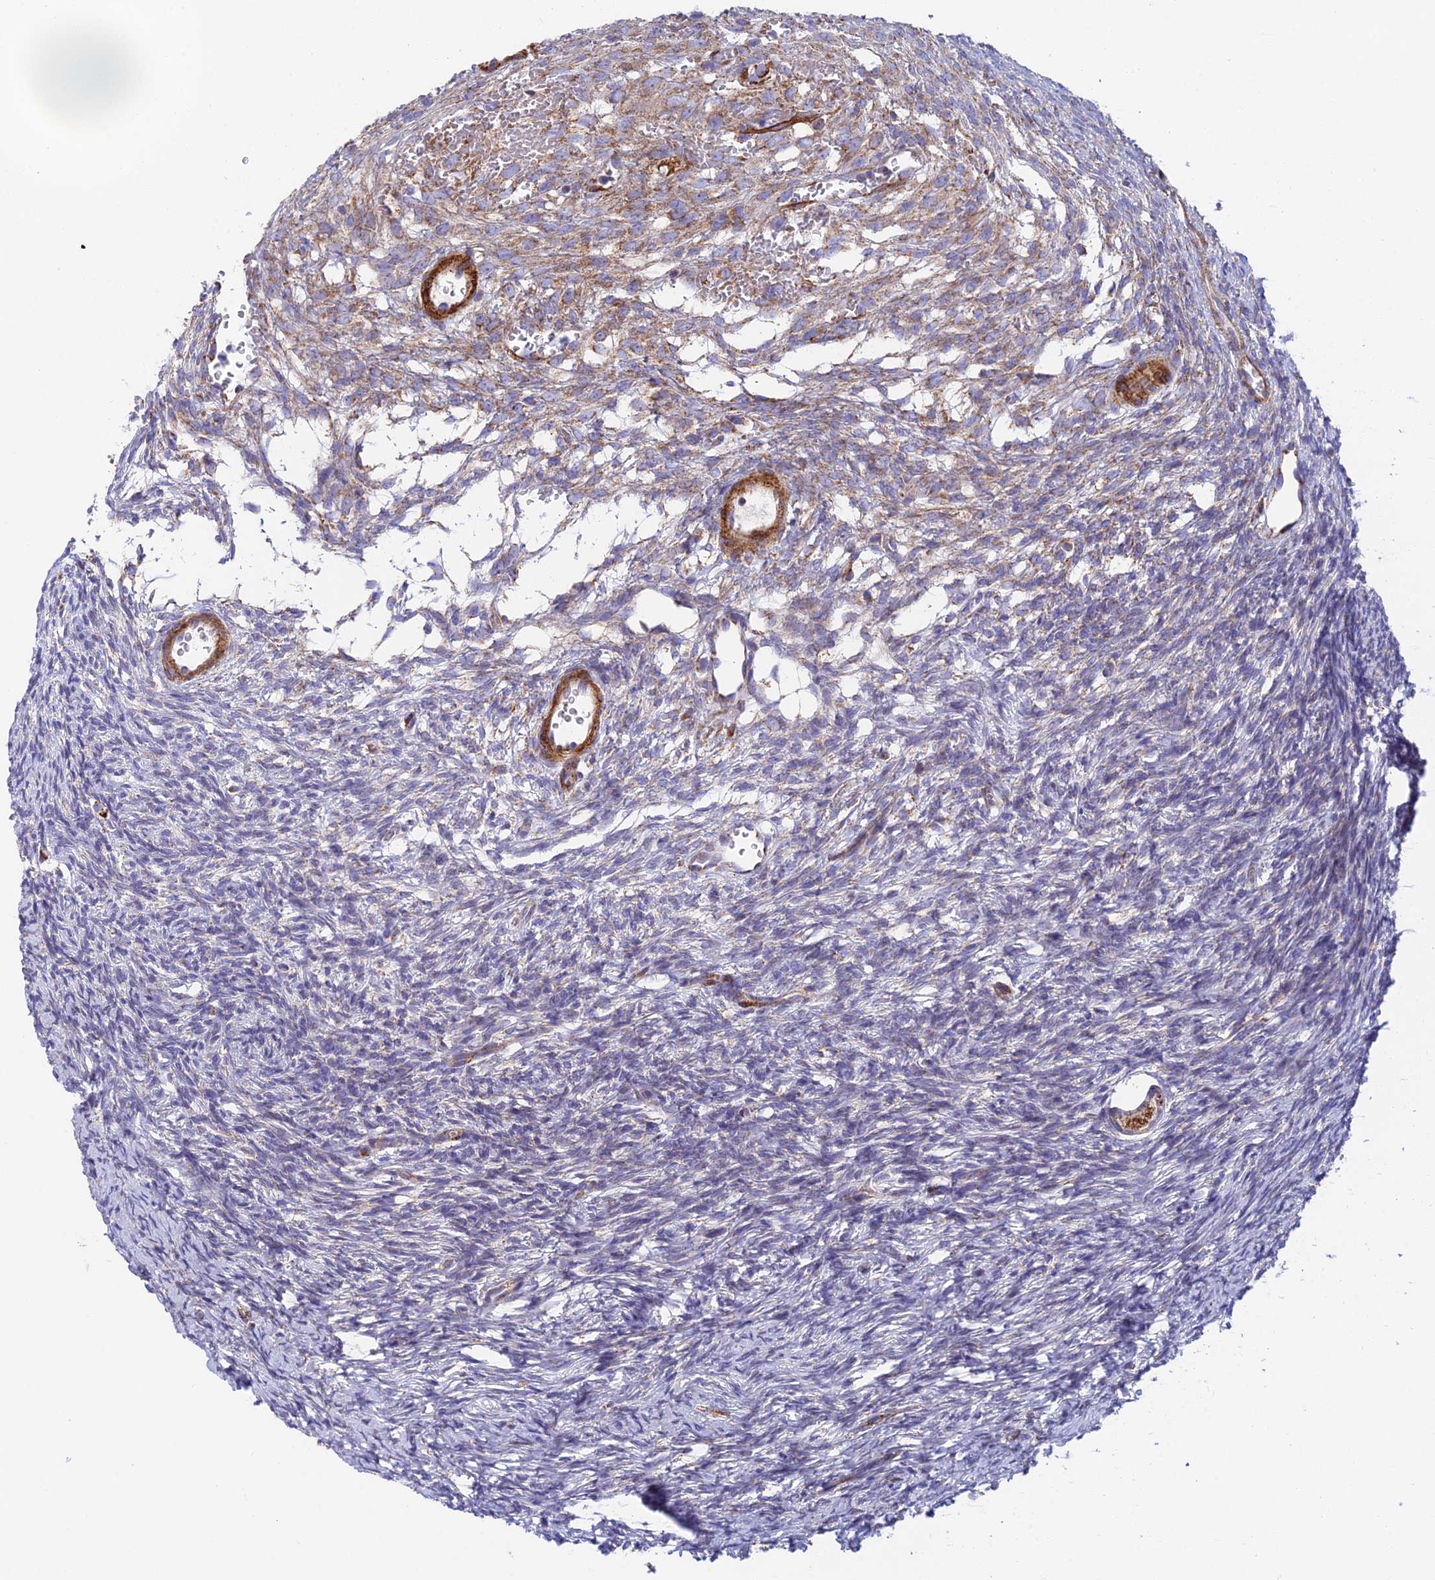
{"staining": {"intensity": "moderate", "quantity": ">75%", "location": "cytoplasmic/membranous"}, "tissue": "ovary", "cell_type": "Follicle cells", "image_type": "normal", "snomed": [{"axis": "morphology", "description": "Normal tissue, NOS"}, {"axis": "topography", "description": "Ovary"}], "caption": "Immunohistochemistry (IHC) staining of normal ovary, which shows medium levels of moderate cytoplasmic/membranous expression in about >75% of follicle cells indicating moderate cytoplasmic/membranous protein positivity. The staining was performed using DAB (brown) for protein detection and nuclei were counterstained in hematoxylin (blue).", "gene": "CSPG4", "patient": {"sex": "female", "age": 39}}